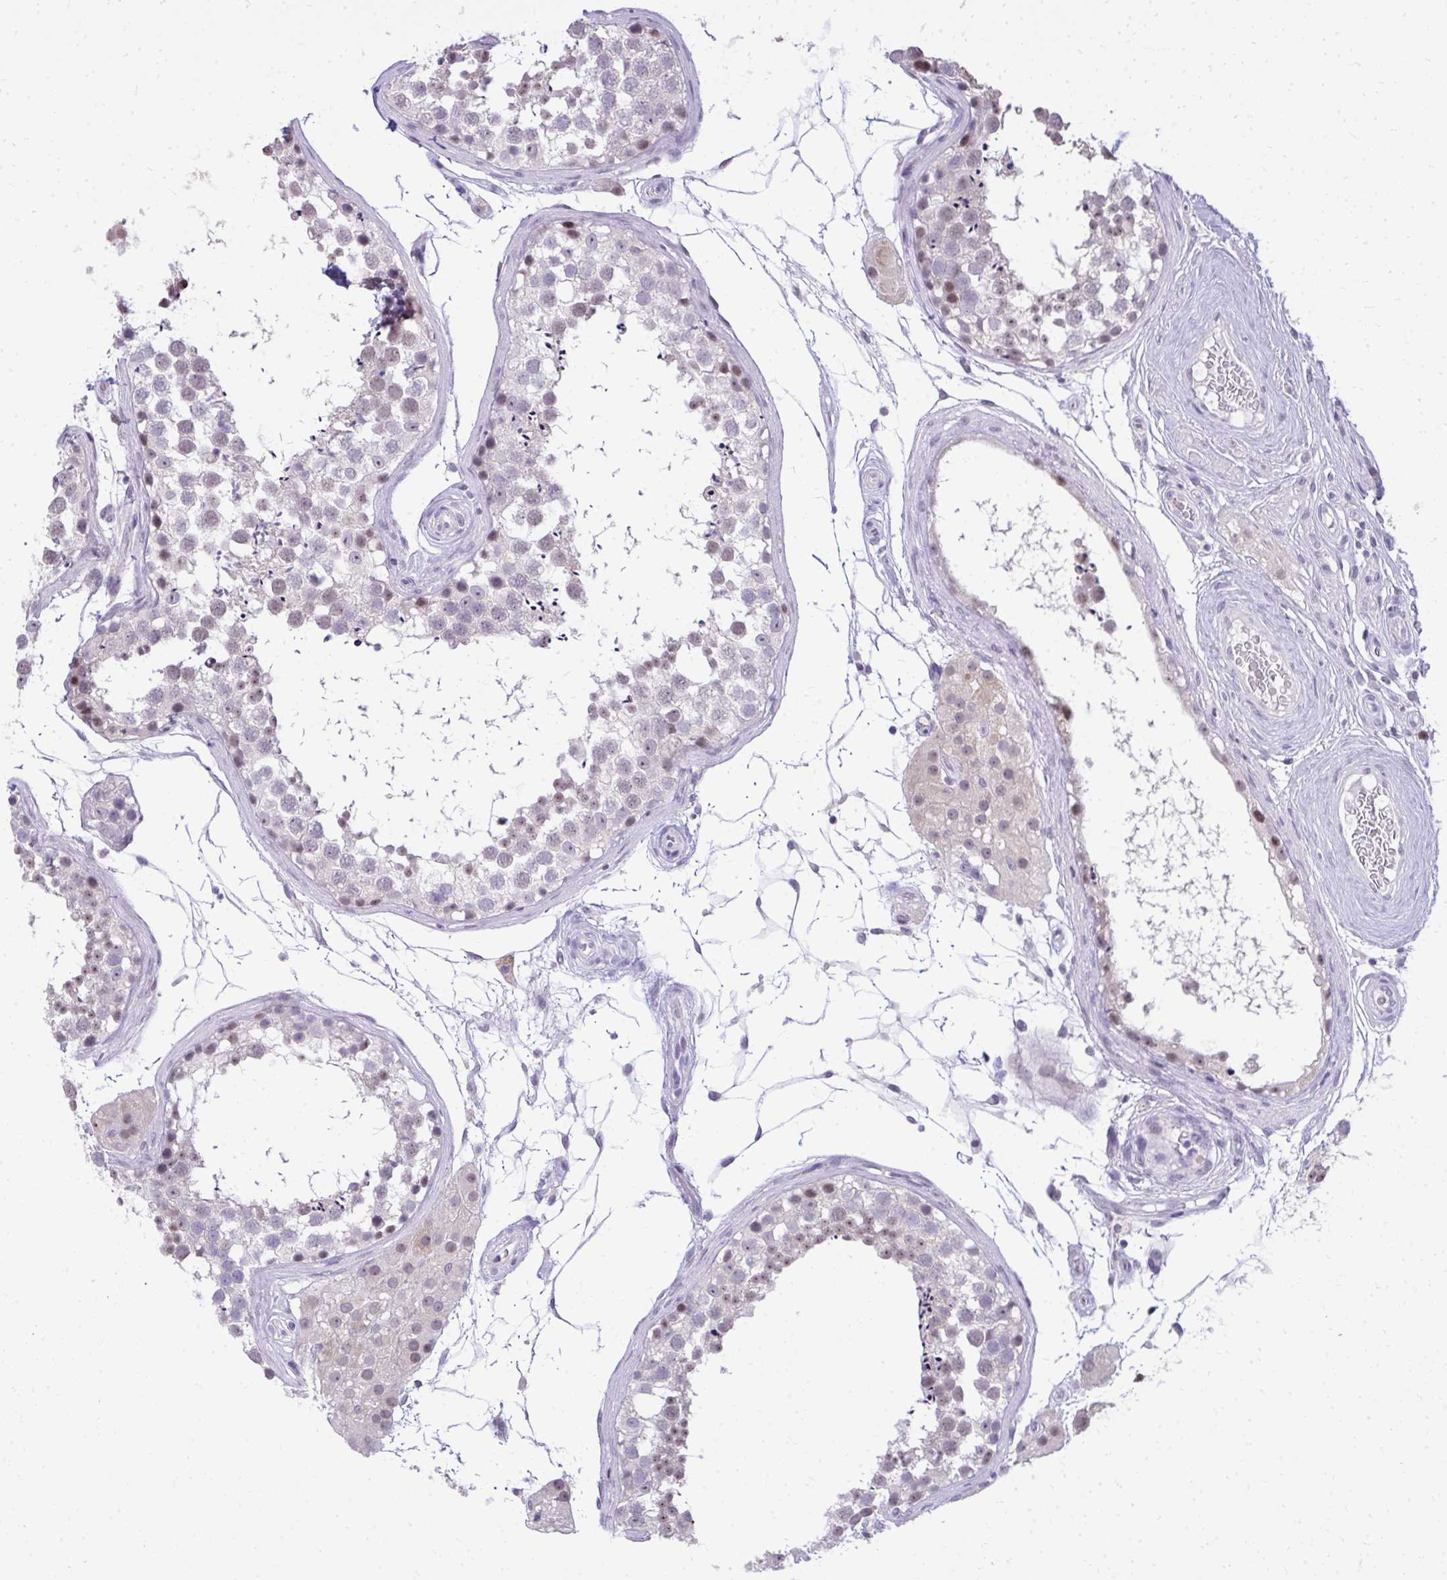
{"staining": {"intensity": "weak", "quantity": "25%-75%", "location": "nuclear"}, "tissue": "testis", "cell_type": "Cells in seminiferous ducts", "image_type": "normal", "snomed": [{"axis": "morphology", "description": "Normal tissue, NOS"}, {"axis": "morphology", "description": "Seminoma, NOS"}, {"axis": "topography", "description": "Testis"}], "caption": "Cells in seminiferous ducts exhibit low levels of weak nuclear expression in approximately 25%-75% of cells in unremarkable human testis. (brown staining indicates protein expression, while blue staining denotes nuclei).", "gene": "EID3", "patient": {"sex": "male", "age": 65}}